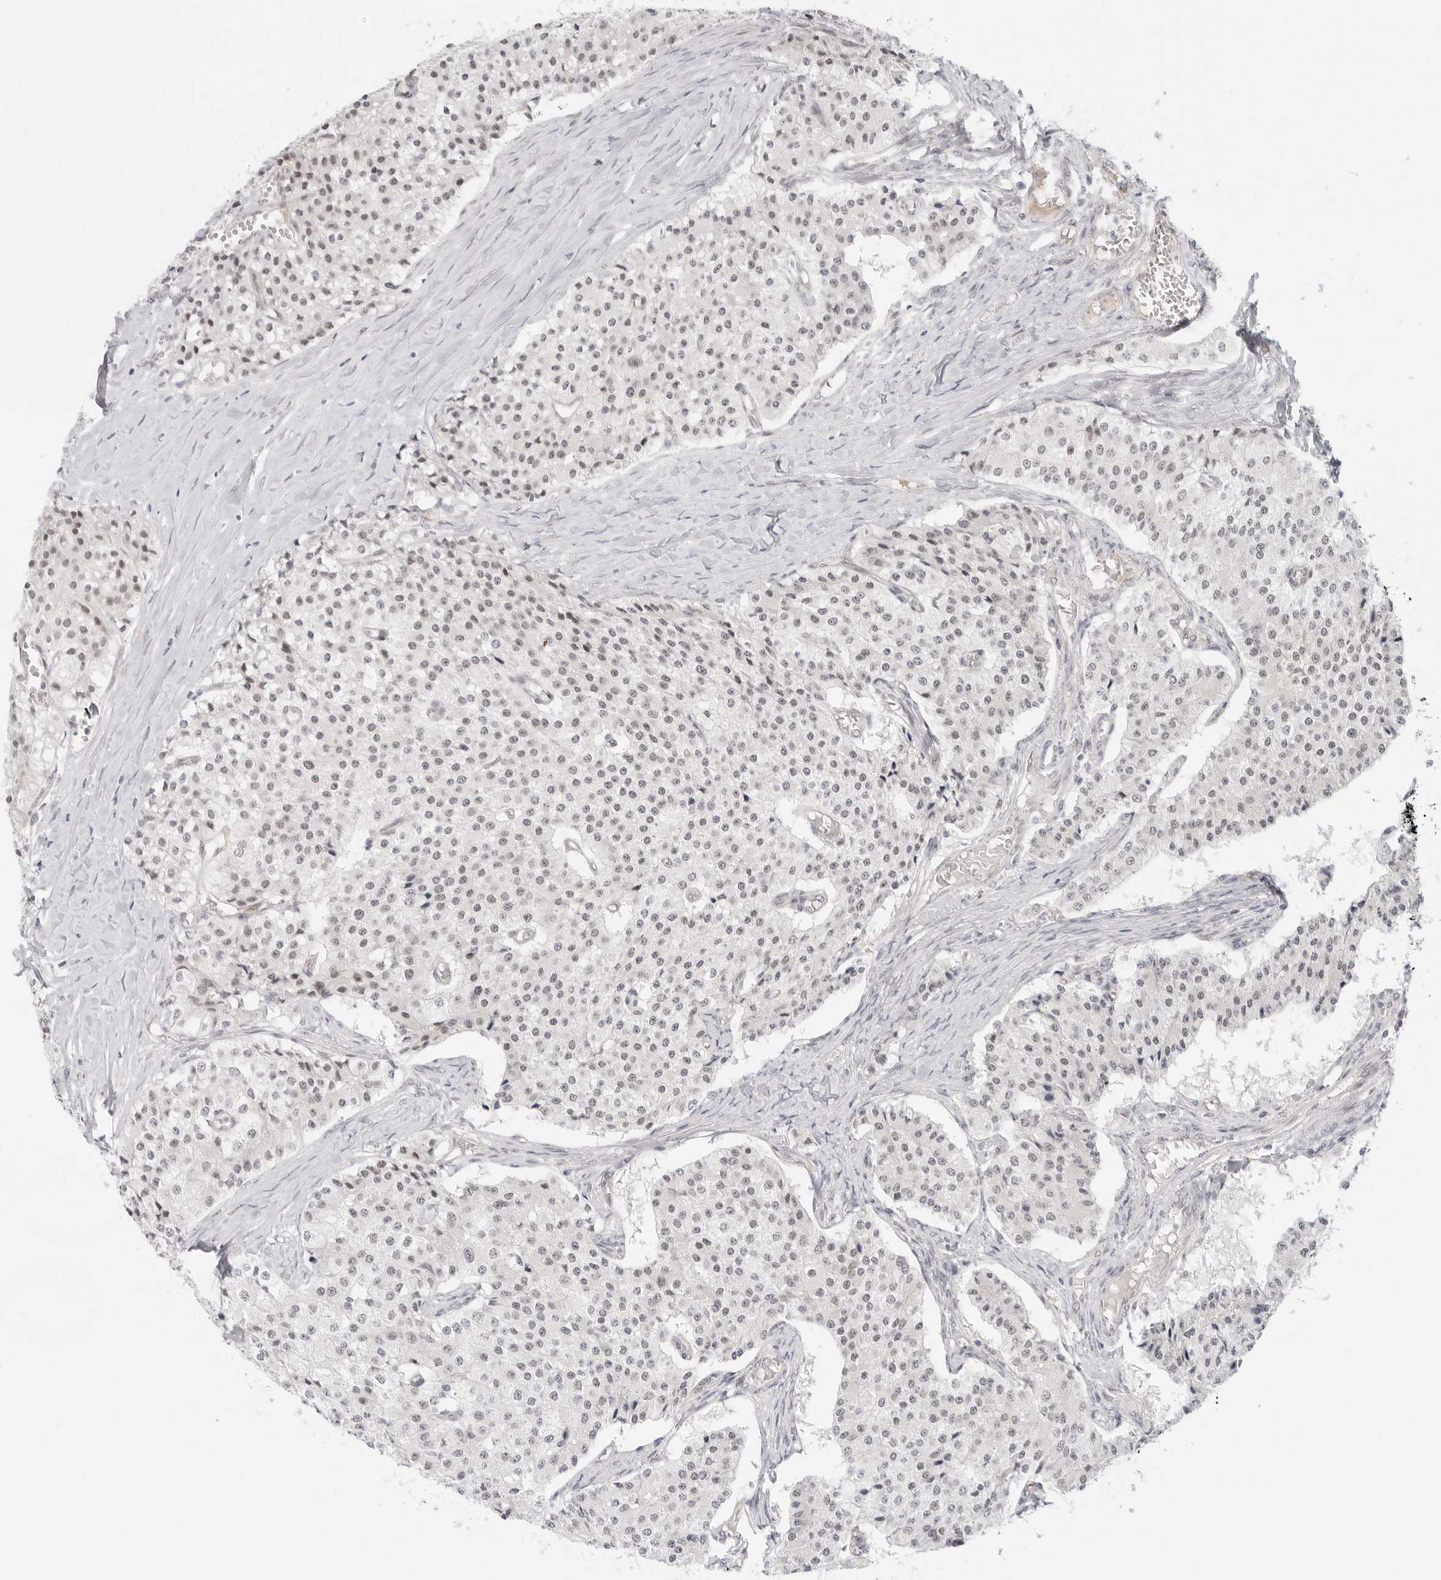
{"staining": {"intensity": "weak", "quantity": "25%-75%", "location": "nuclear"}, "tissue": "carcinoid", "cell_type": "Tumor cells", "image_type": "cancer", "snomed": [{"axis": "morphology", "description": "Carcinoid, malignant, NOS"}, {"axis": "topography", "description": "Colon"}], "caption": "Weak nuclear staining is seen in approximately 25%-75% of tumor cells in malignant carcinoid.", "gene": "MED18", "patient": {"sex": "female", "age": 52}}